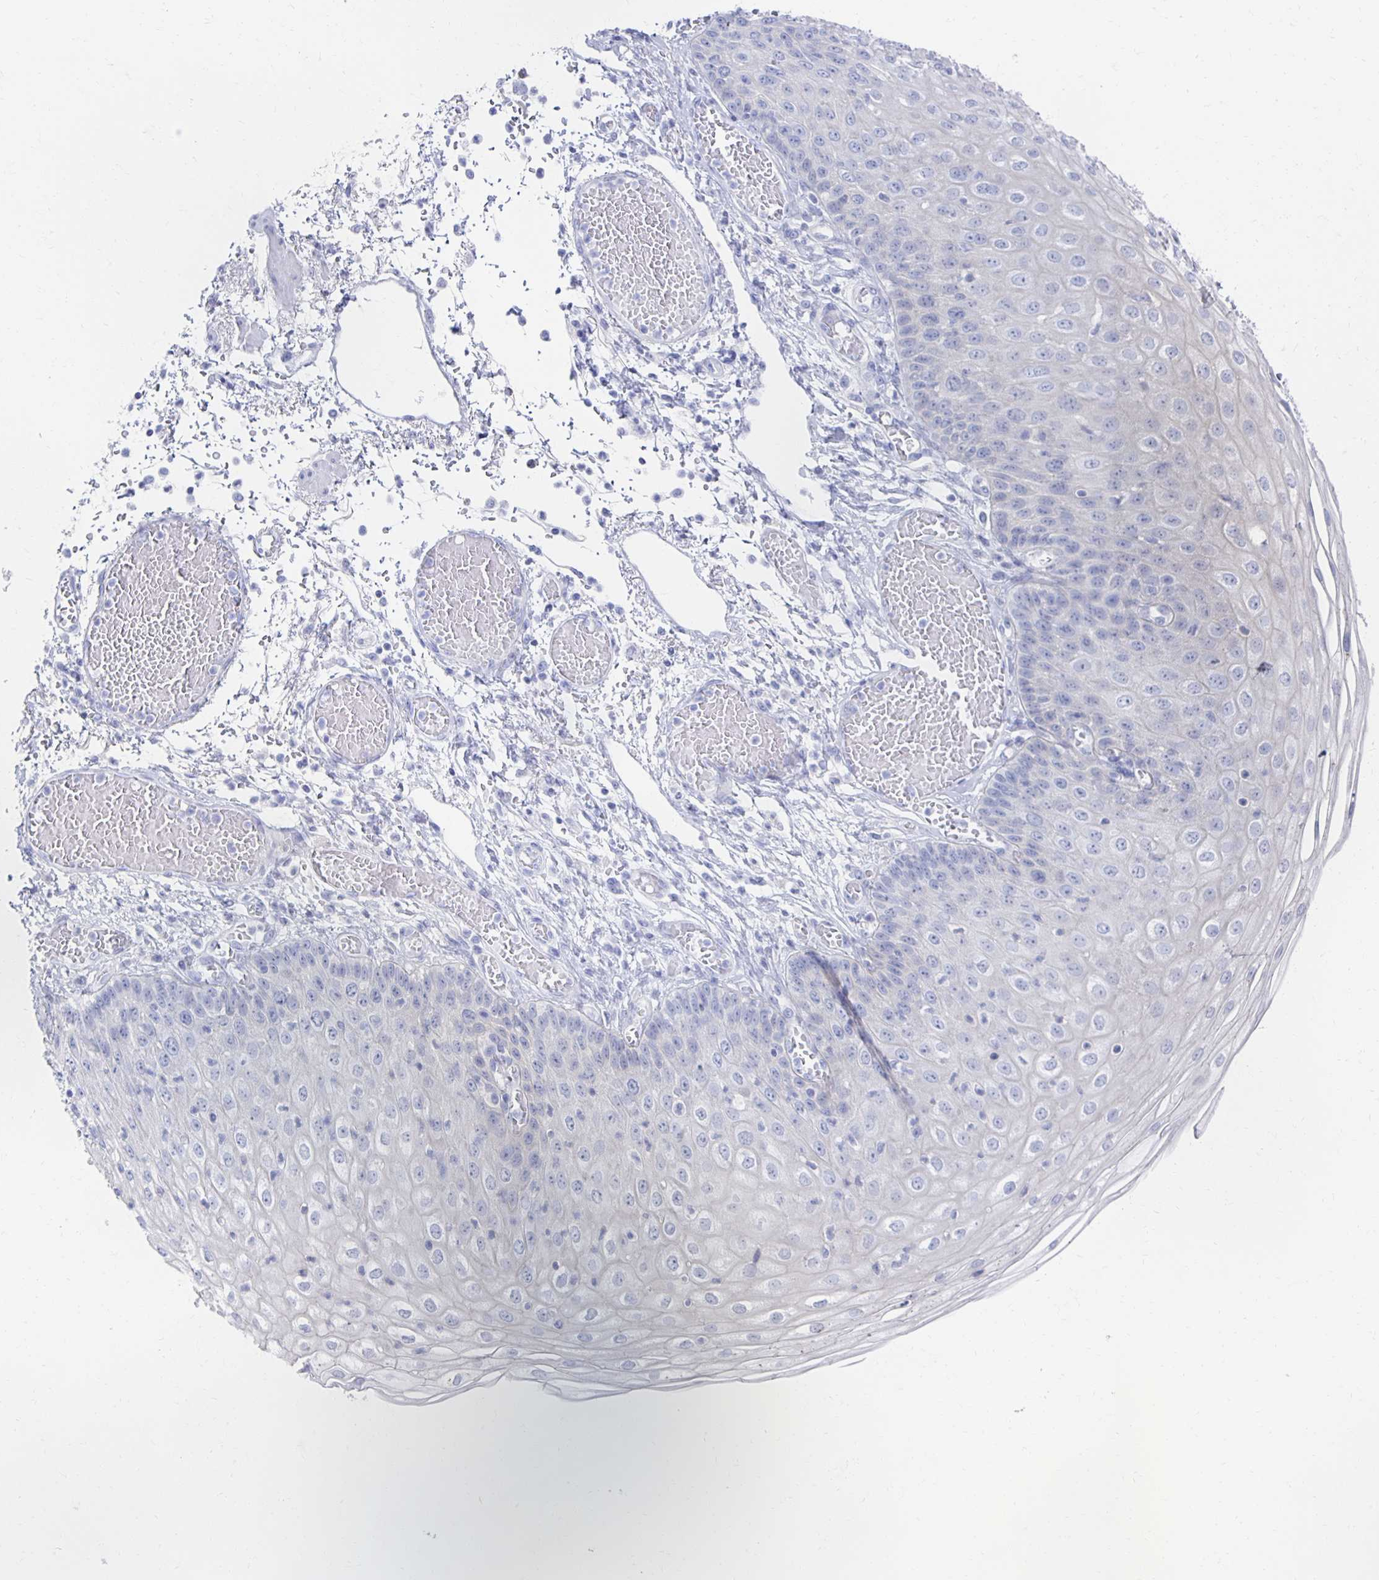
{"staining": {"intensity": "negative", "quantity": "none", "location": "none"}, "tissue": "esophagus", "cell_type": "Squamous epithelial cells", "image_type": "normal", "snomed": [{"axis": "morphology", "description": "Normal tissue, NOS"}, {"axis": "morphology", "description": "Adenocarcinoma, NOS"}, {"axis": "topography", "description": "Esophagus"}], "caption": "Immunohistochemistry (IHC) of unremarkable esophagus exhibits no staining in squamous epithelial cells.", "gene": "PRDM7", "patient": {"sex": "male", "age": 81}}